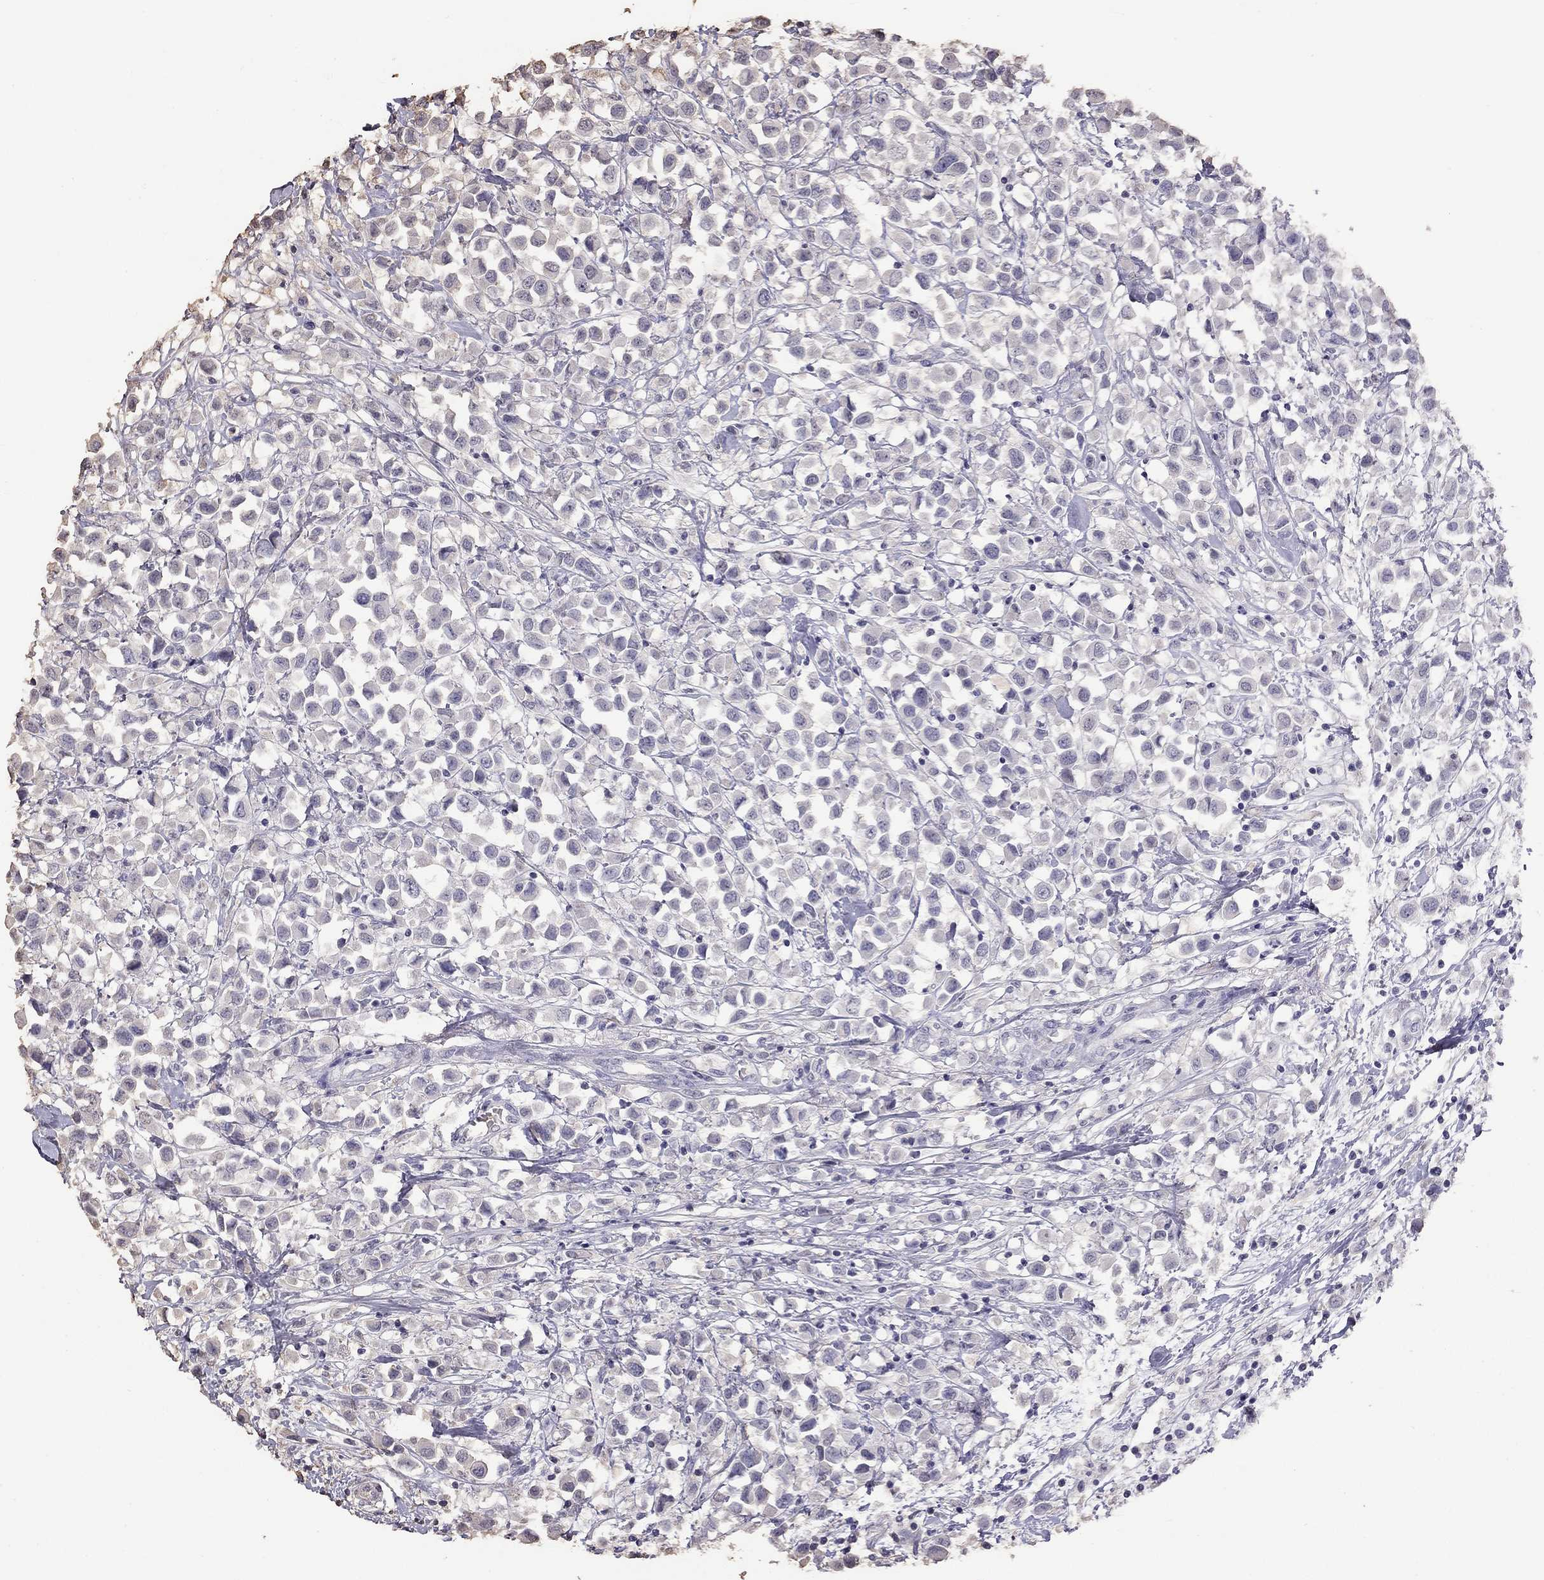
{"staining": {"intensity": "negative", "quantity": "none", "location": "none"}, "tissue": "breast cancer", "cell_type": "Tumor cells", "image_type": "cancer", "snomed": [{"axis": "morphology", "description": "Duct carcinoma"}, {"axis": "topography", "description": "Breast"}], "caption": "A high-resolution histopathology image shows immunohistochemistry staining of breast cancer, which shows no significant expression in tumor cells.", "gene": "SUN3", "patient": {"sex": "female", "age": 61}}